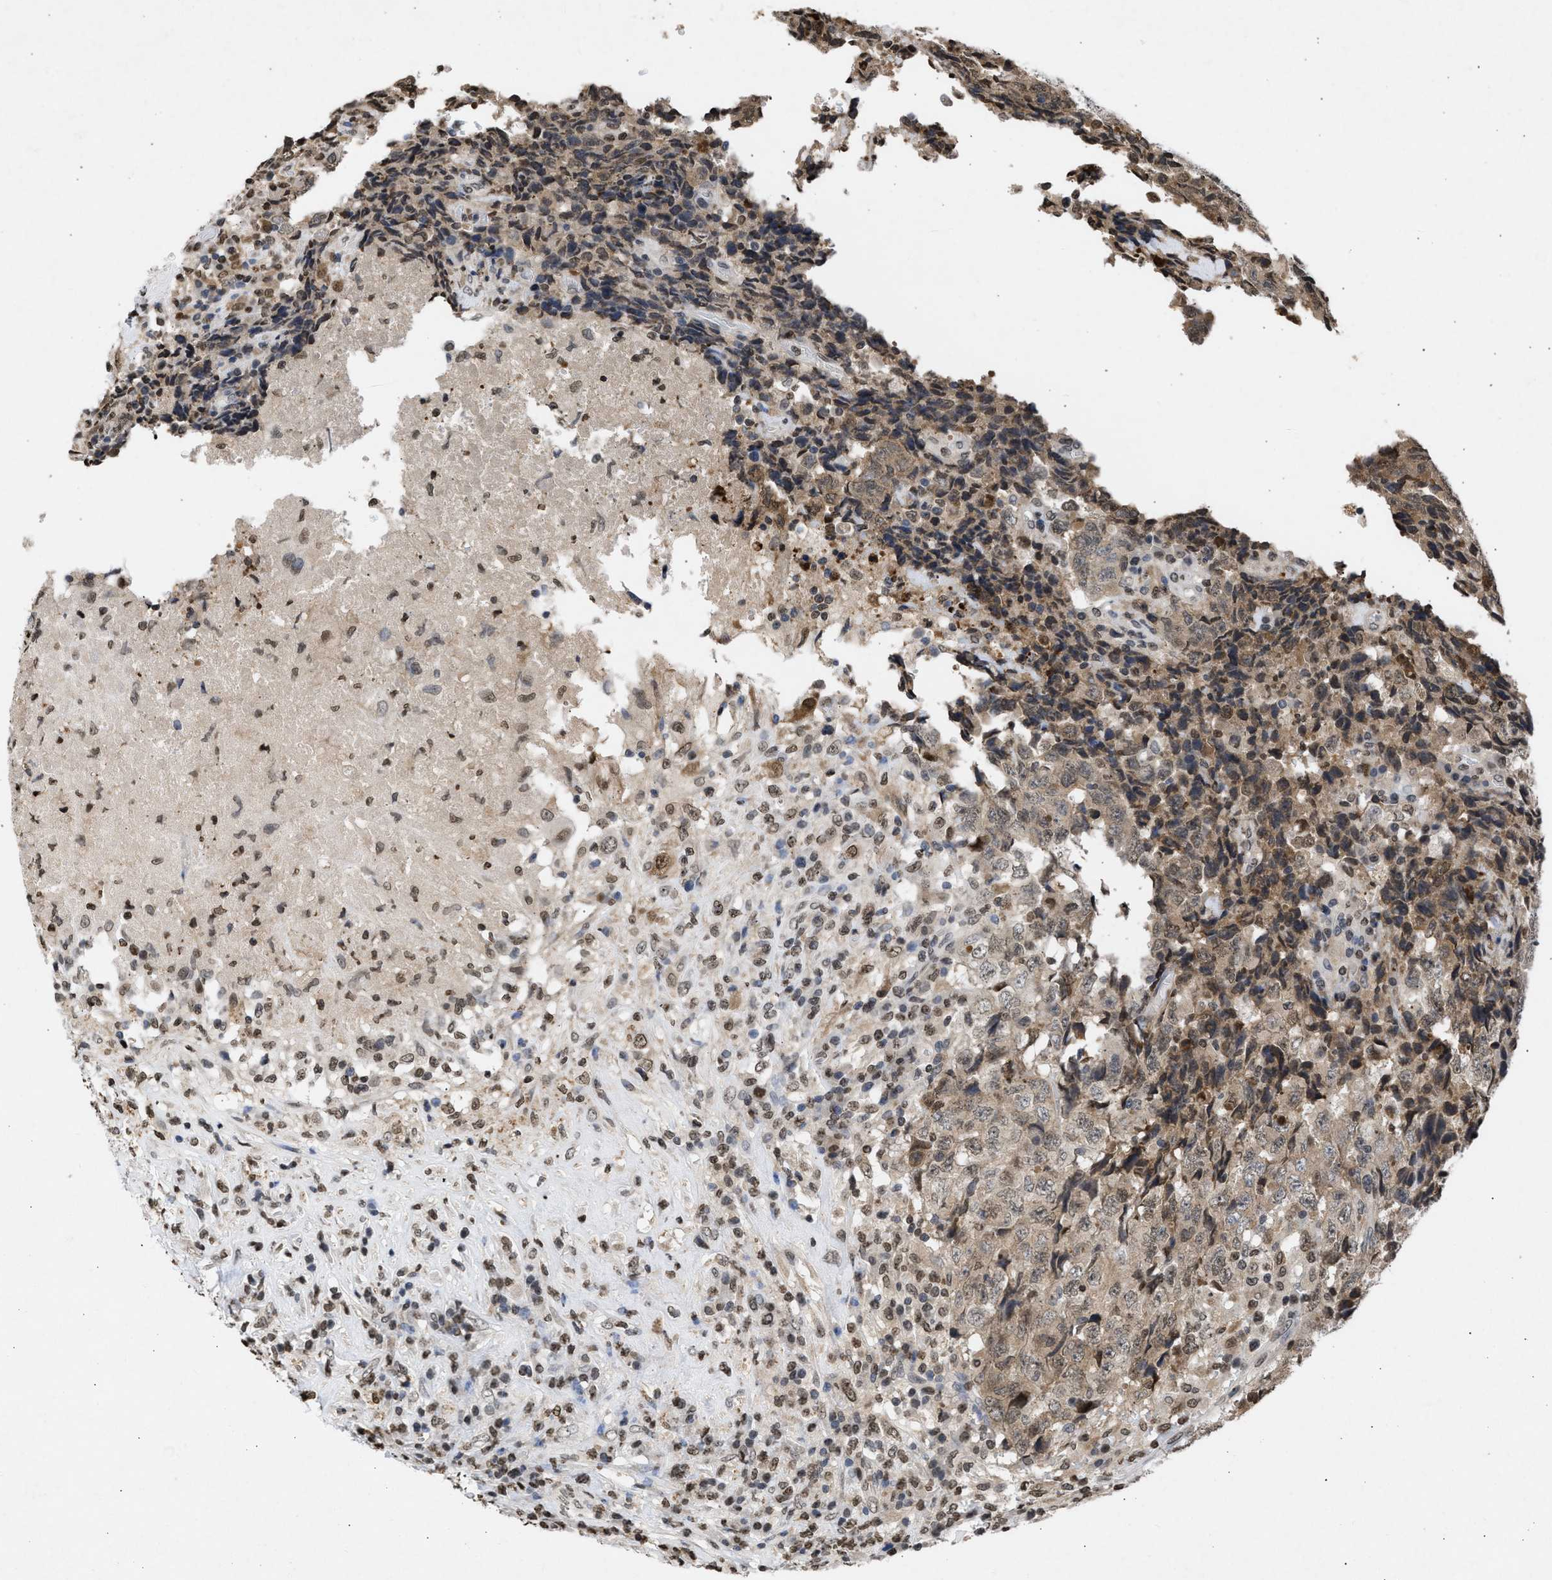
{"staining": {"intensity": "moderate", "quantity": ">75%", "location": "cytoplasmic/membranous,nuclear"}, "tissue": "testis cancer", "cell_type": "Tumor cells", "image_type": "cancer", "snomed": [{"axis": "morphology", "description": "Necrosis, NOS"}, {"axis": "morphology", "description": "Carcinoma, Embryonal, NOS"}, {"axis": "topography", "description": "Testis"}], "caption": "Immunohistochemistry (IHC) photomicrograph of human embryonal carcinoma (testis) stained for a protein (brown), which displays medium levels of moderate cytoplasmic/membranous and nuclear positivity in approximately >75% of tumor cells.", "gene": "NUP35", "patient": {"sex": "male", "age": 19}}